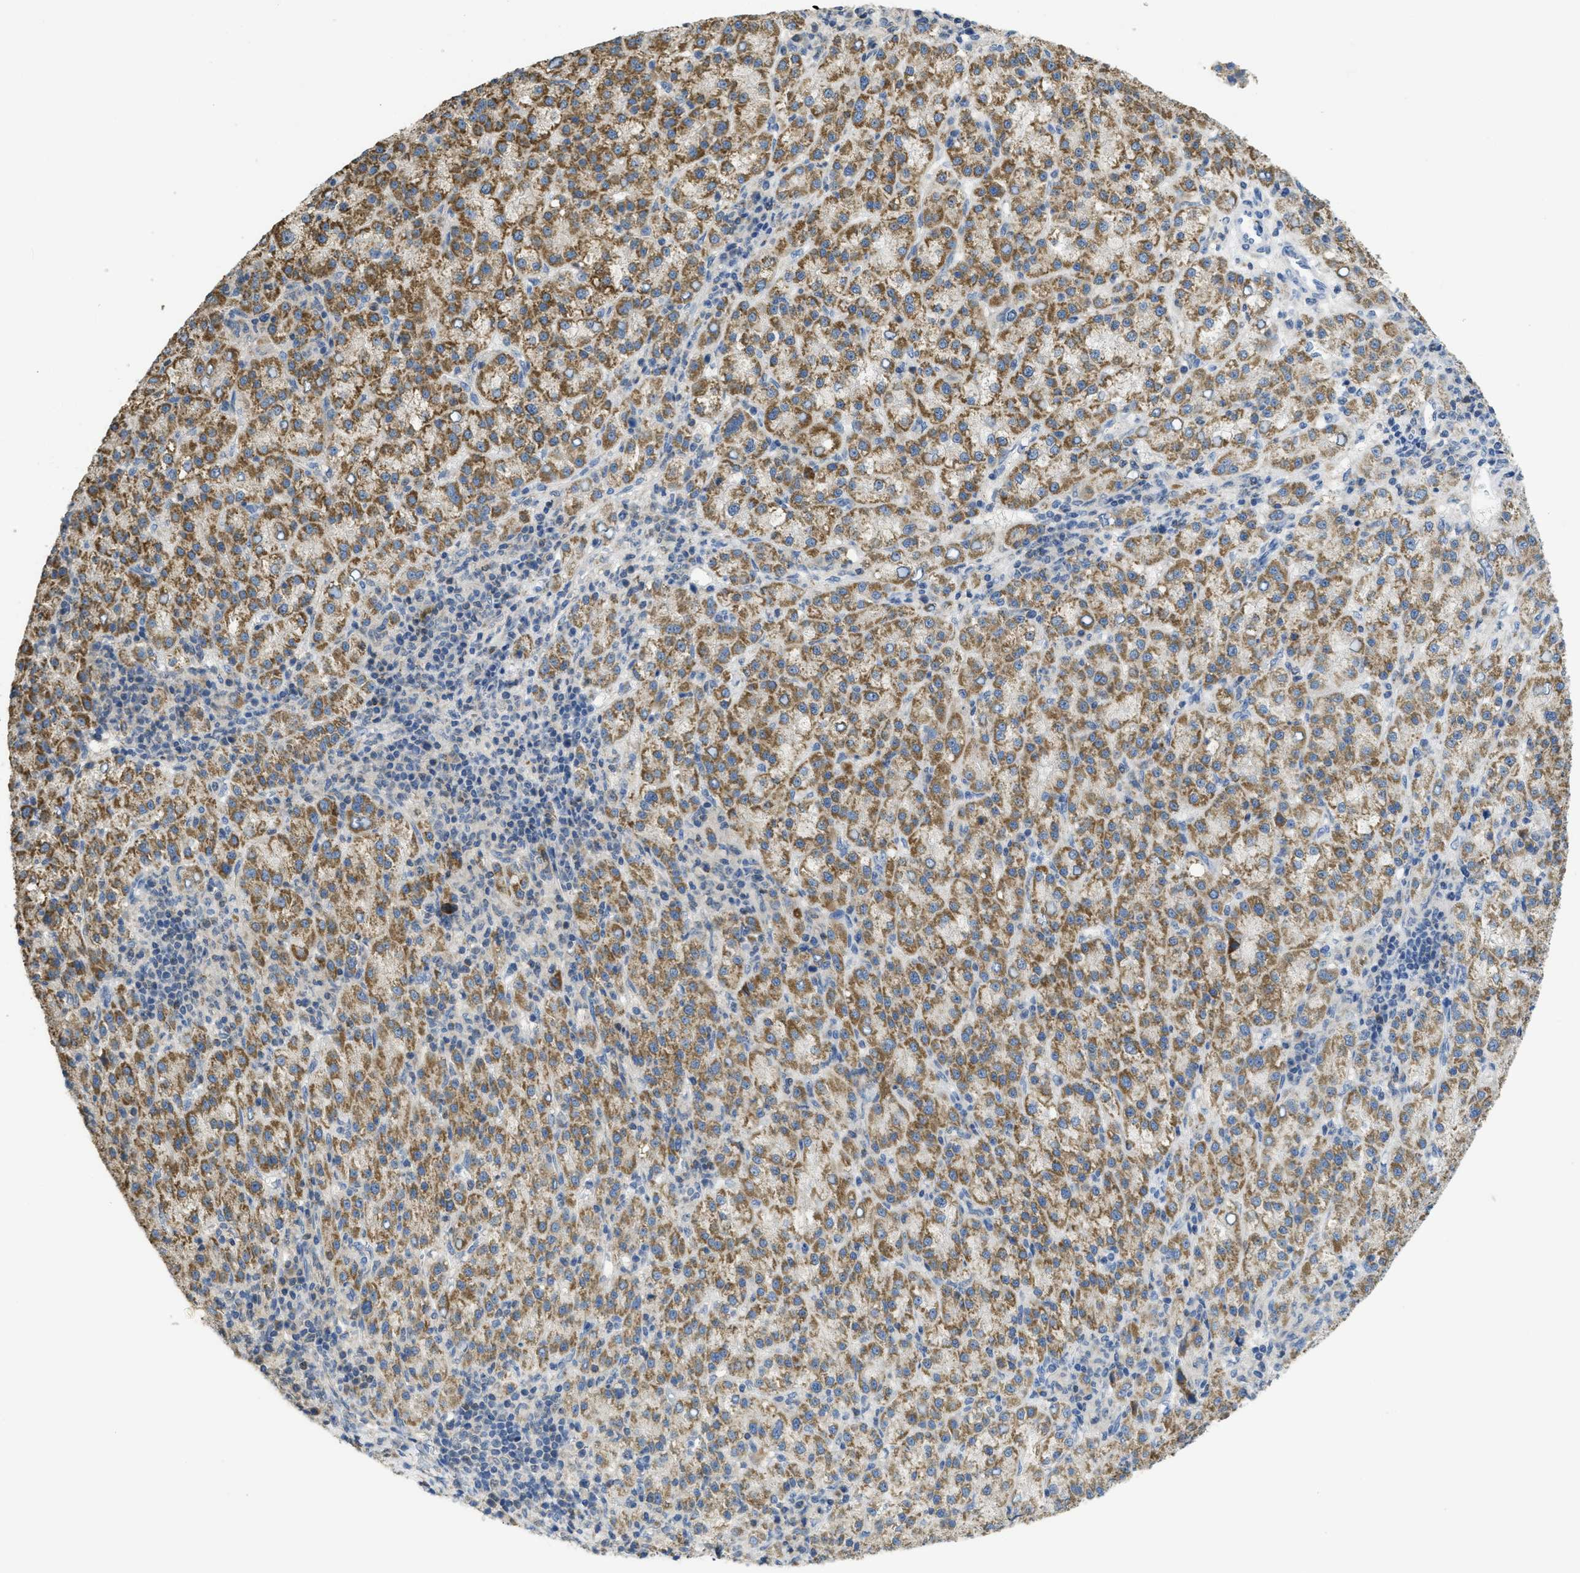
{"staining": {"intensity": "moderate", "quantity": ">75%", "location": "cytoplasmic/membranous"}, "tissue": "liver cancer", "cell_type": "Tumor cells", "image_type": "cancer", "snomed": [{"axis": "morphology", "description": "Carcinoma, Hepatocellular, NOS"}, {"axis": "topography", "description": "Liver"}], "caption": "Moderate cytoplasmic/membranous expression for a protein is appreciated in about >75% of tumor cells of liver cancer using immunohistochemistry.", "gene": "SFXN2", "patient": {"sex": "female", "age": 58}}